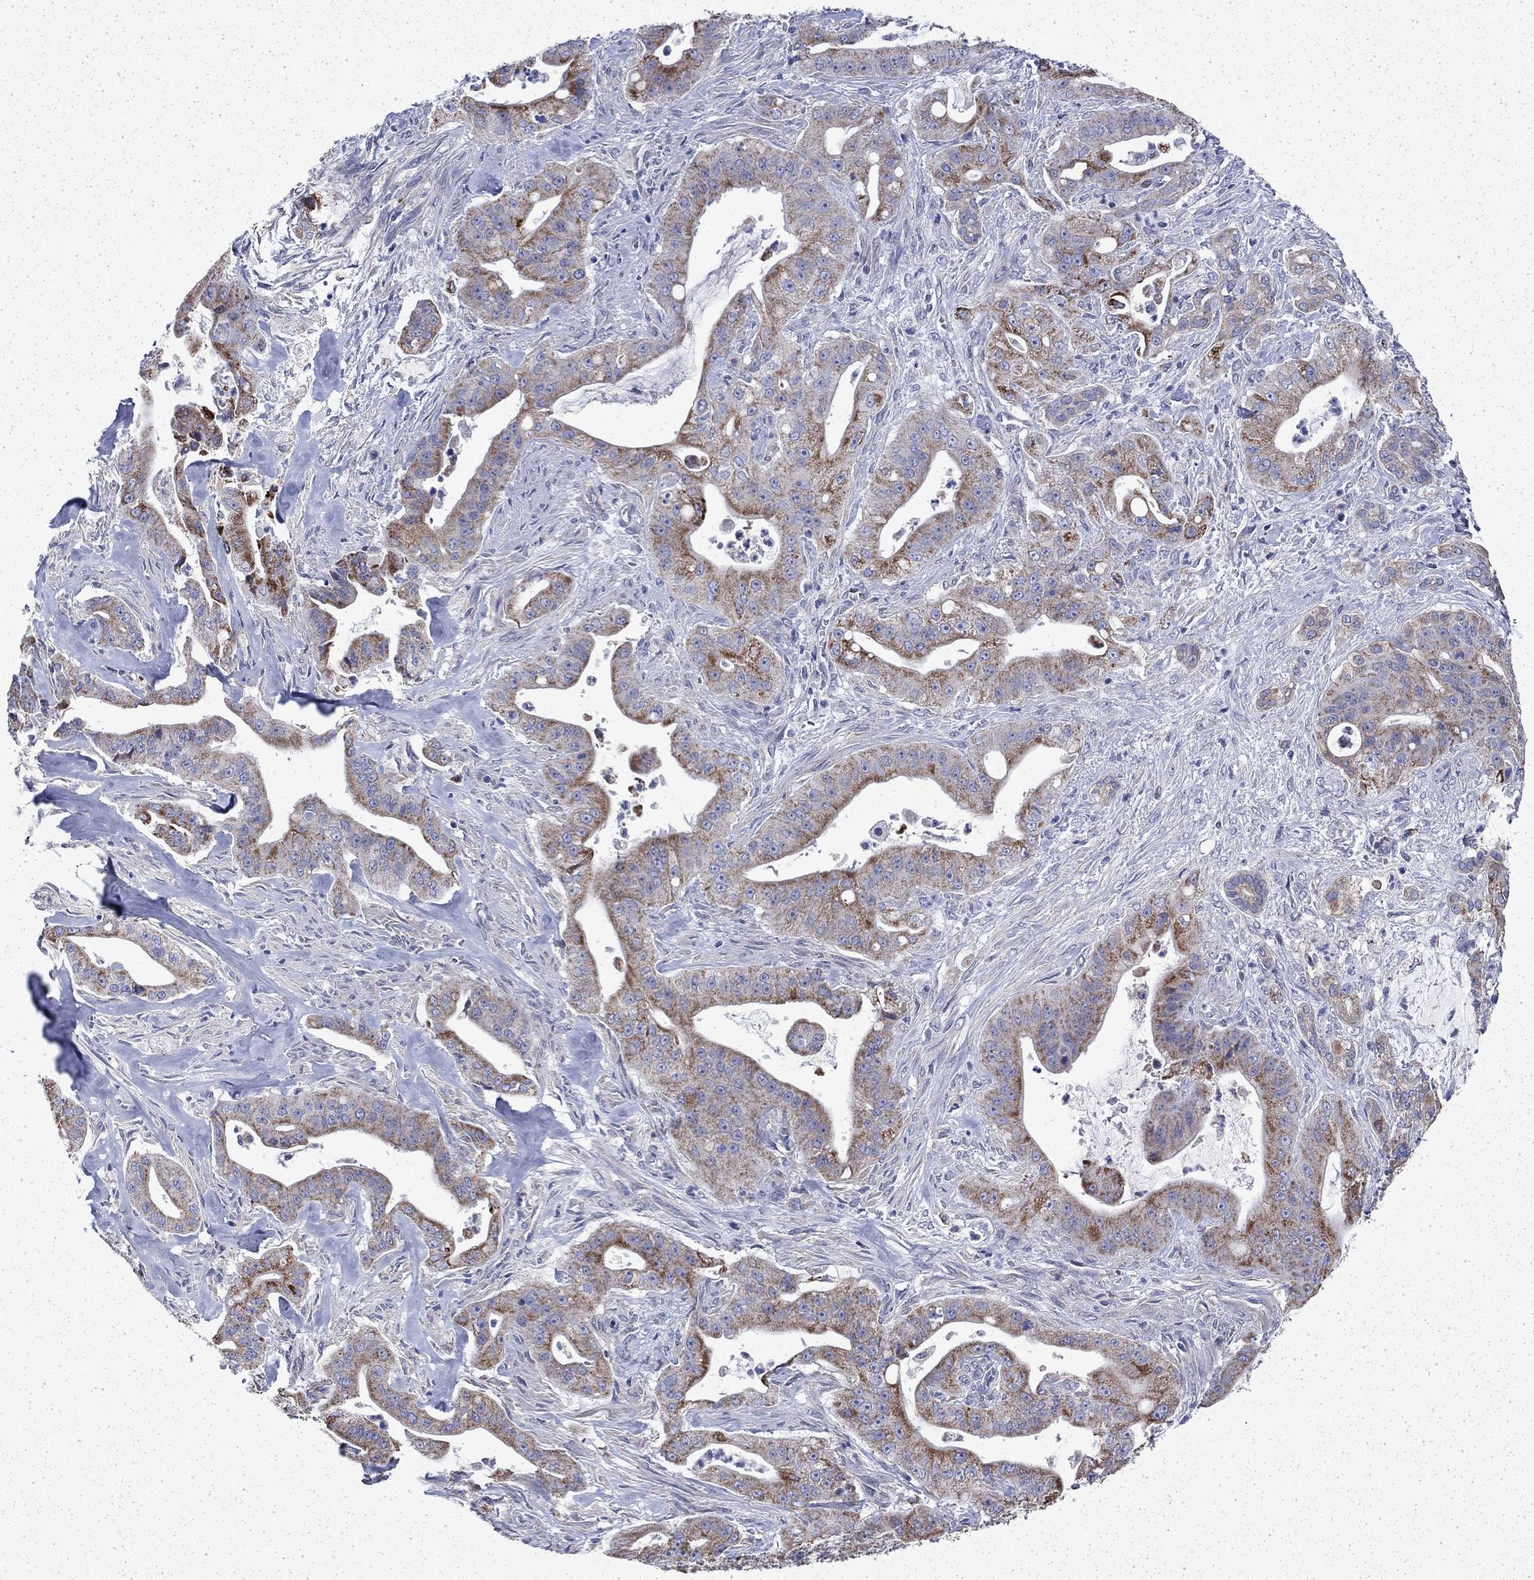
{"staining": {"intensity": "strong", "quantity": "<25%", "location": "cytoplasmic/membranous"}, "tissue": "pancreatic cancer", "cell_type": "Tumor cells", "image_type": "cancer", "snomed": [{"axis": "morphology", "description": "Normal tissue, NOS"}, {"axis": "morphology", "description": "Inflammation, NOS"}, {"axis": "morphology", "description": "Adenocarcinoma, NOS"}, {"axis": "topography", "description": "Pancreas"}], "caption": "An image of pancreatic cancer stained for a protein shows strong cytoplasmic/membranous brown staining in tumor cells. (Brightfield microscopy of DAB IHC at high magnification).", "gene": "DTNA", "patient": {"sex": "male", "age": 57}}